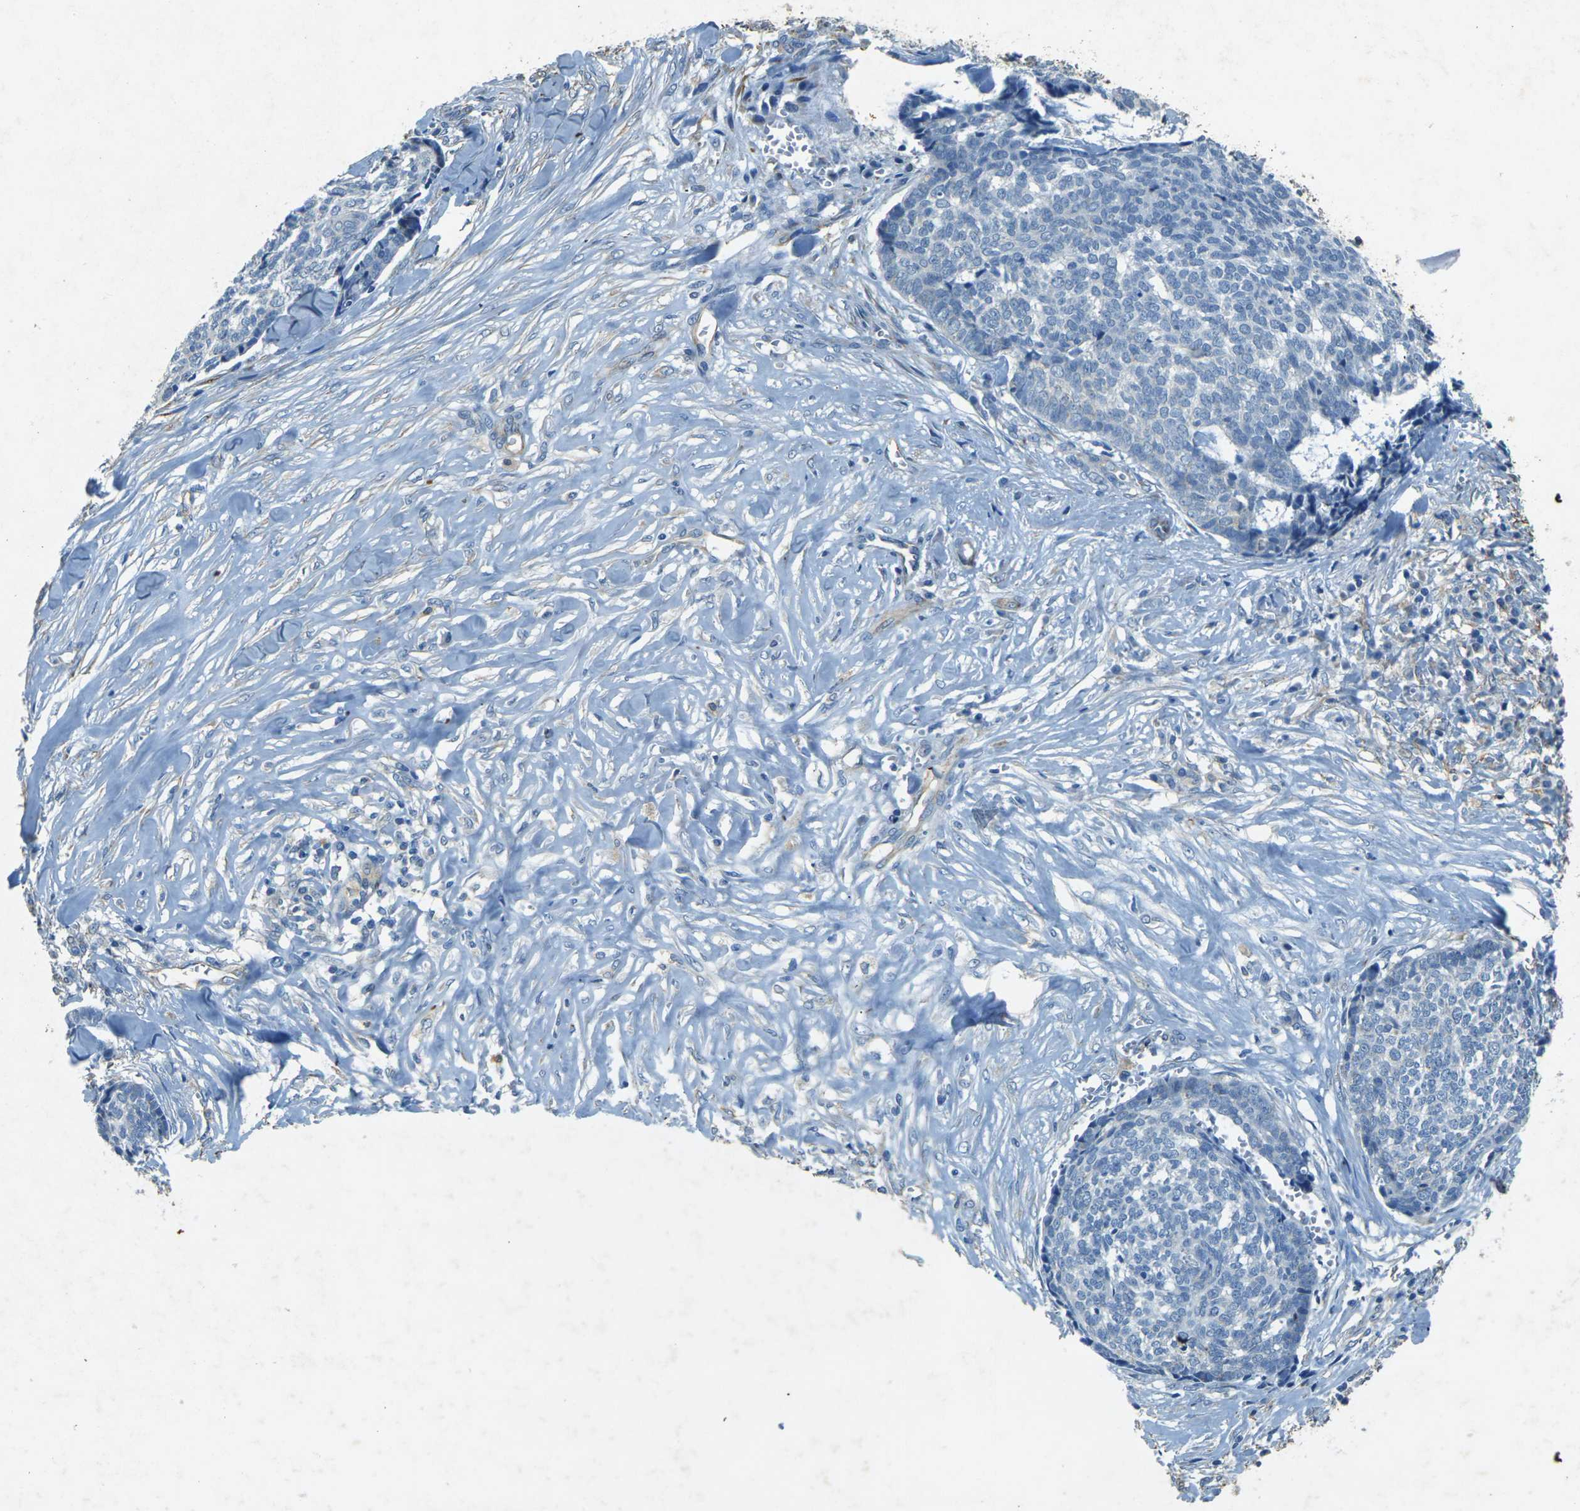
{"staining": {"intensity": "strong", "quantity": "<25%", "location": "cytoplasmic/membranous"}, "tissue": "skin cancer", "cell_type": "Tumor cells", "image_type": "cancer", "snomed": [{"axis": "morphology", "description": "Basal cell carcinoma"}, {"axis": "topography", "description": "Skin"}], "caption": "Basal cell carcinoma (skin) stained for a protein reveals strong cytoplasmic/membranous positivity in tumor cells. The staining was performed using DAB (3,3'-diaminobenzidine), with brown indicating positive protein expression. Nuclei are stained blue with hematoxylin.", "gene": "SORT1", "patient": {"sex": "male", "age": 84}}